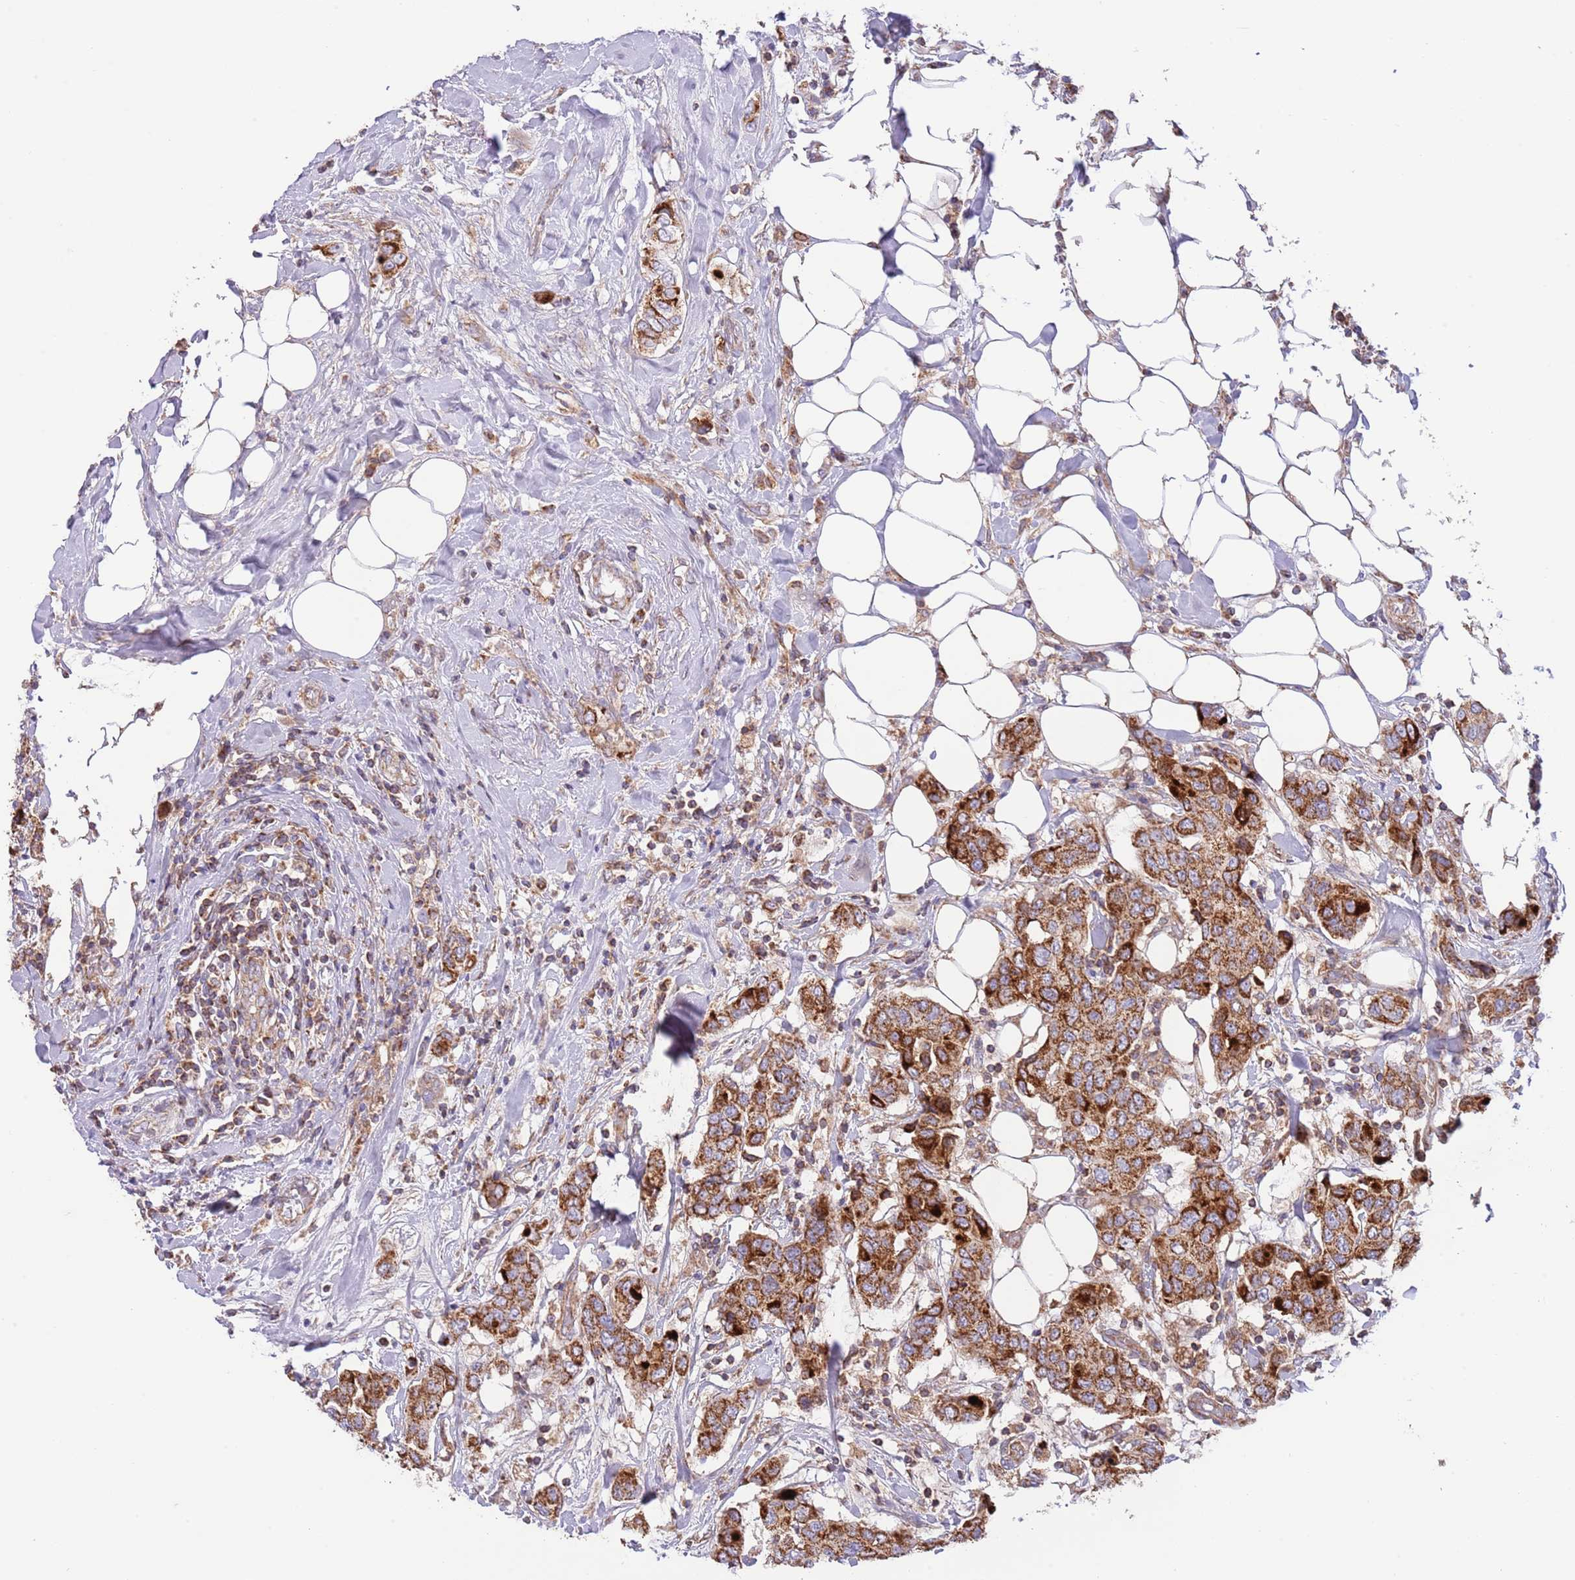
{"staining": {"intensity": "strong", "quantity": ">75%", "location": "cytoplasmic/membranous"}, "tissue": "breast cancer", "cell_type": "Tumor cells", "image_type": "cancer", "snomed": [{"axis": "morphology", "description": "Lobular carcinoma"}, {"axis": "topography", "description": "Breast"}], "caption": "A brown stain labels strong cytoplasmic/membranous expression of a protein in human breast cancer tumor cells. The protein of interest is stained brown, and the nuclei are stained in blue (DAB (3,3'-diaminobenzidine) IHC with brightfield microscopy, high magnification).", "gene": "DNAJA3", "patient": {"sex": "female", "age": 51}}